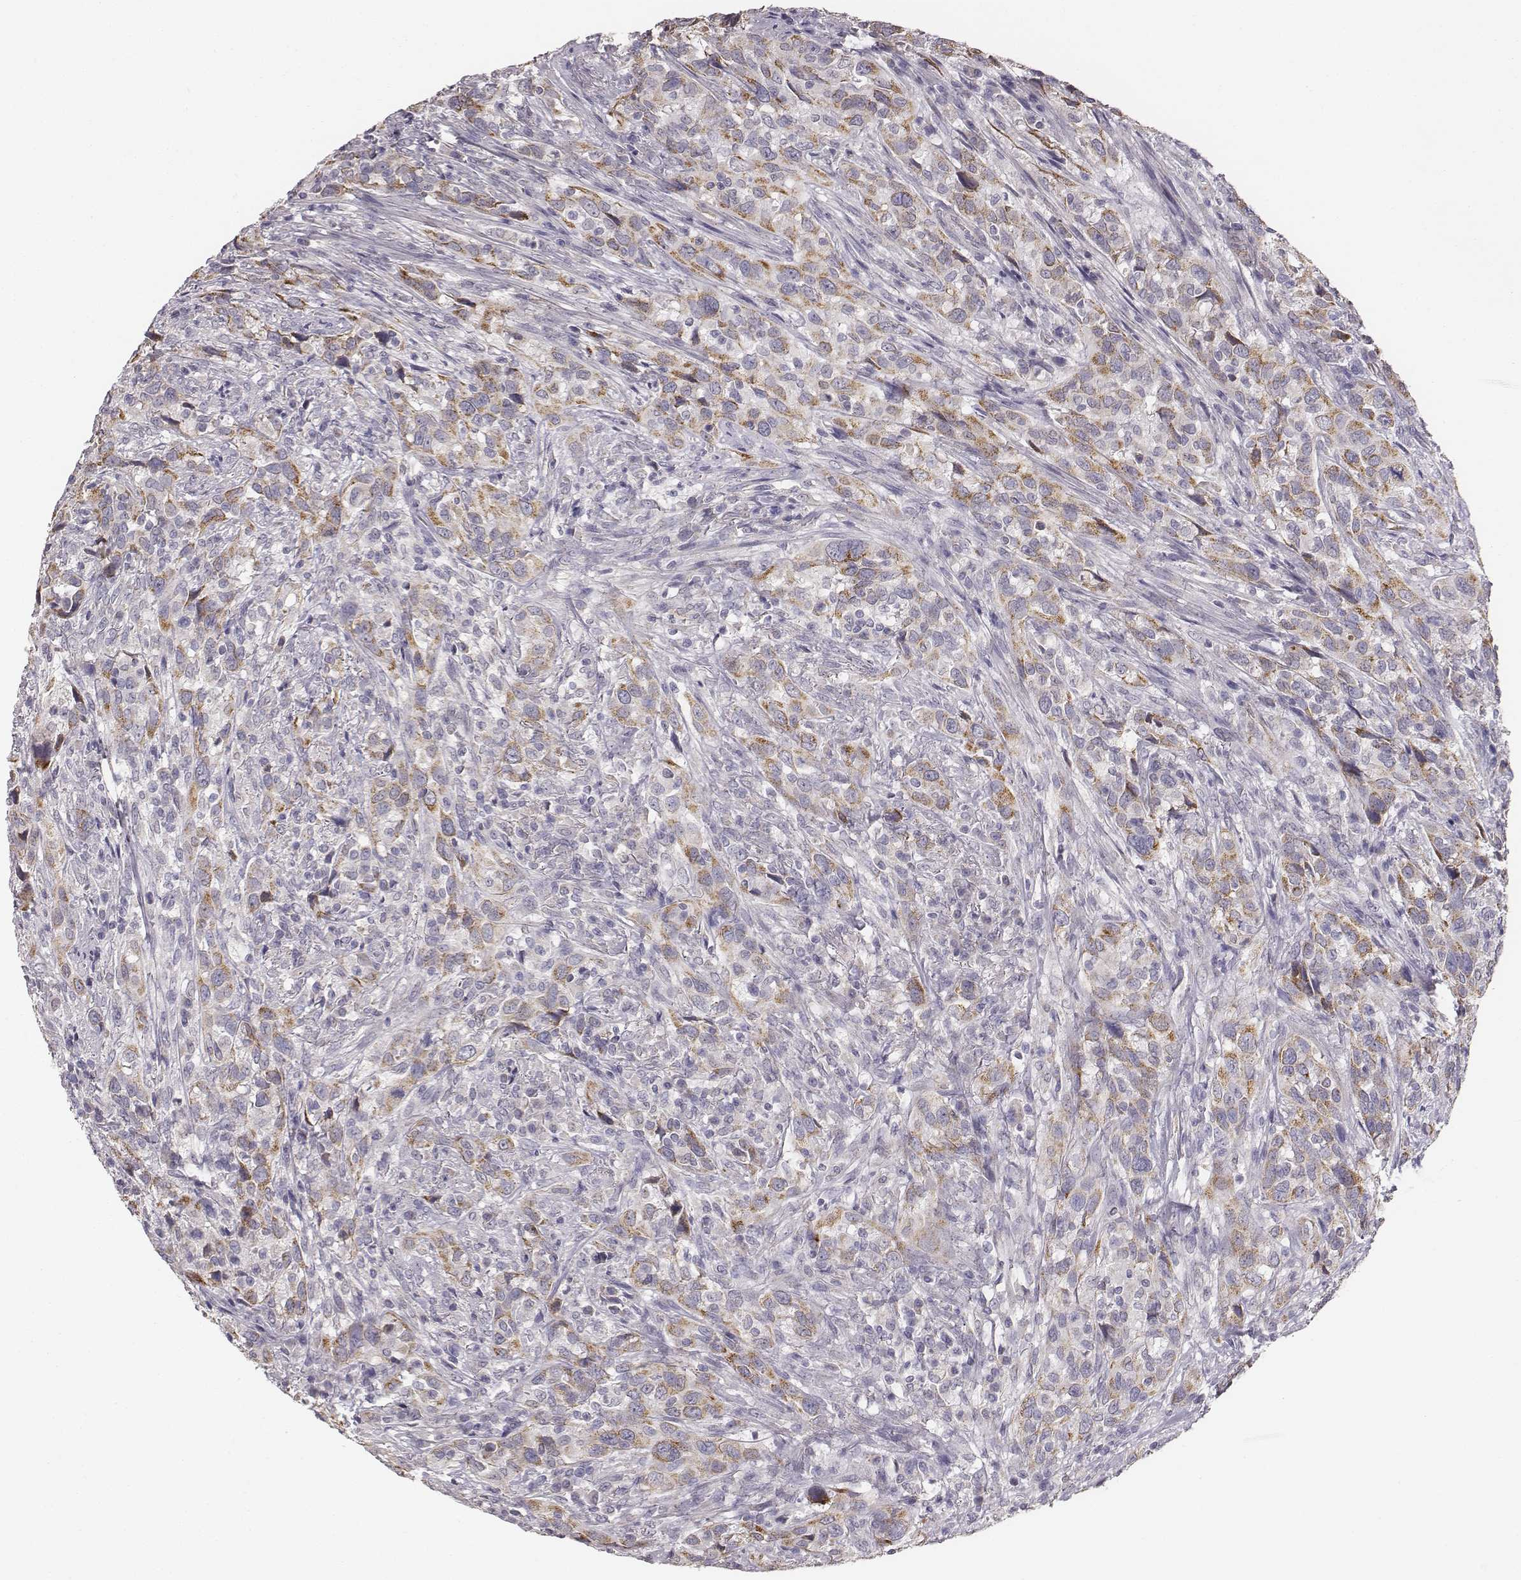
{"staining": {"intensity": "moderate", "quantity": ">75%", "location": "cytoplasmic/membranous"}, "tissue": "urothelial cancer", "cell_type": "Tumor cells", "image_type": "cancer", "snomed": [{"axis": "morphology", "description": "Urothelial carcinoma, NOS"}, {"axis": "morphology", "description": "Urothelial carcinoma, High grade"}, {"axis": "topography", "description": "Urinary bladder"}], "caption": "Immunohistochemistry (IHC) histopathology image of transitional cell carcinoma stained for a protein (brown), which demonstrates medium levels of moderate cytoplasmic/membranous expression in about >75% of tumor cells.", "gene": "ABCD3", "patient": {"sex": "female", "age": 64}}